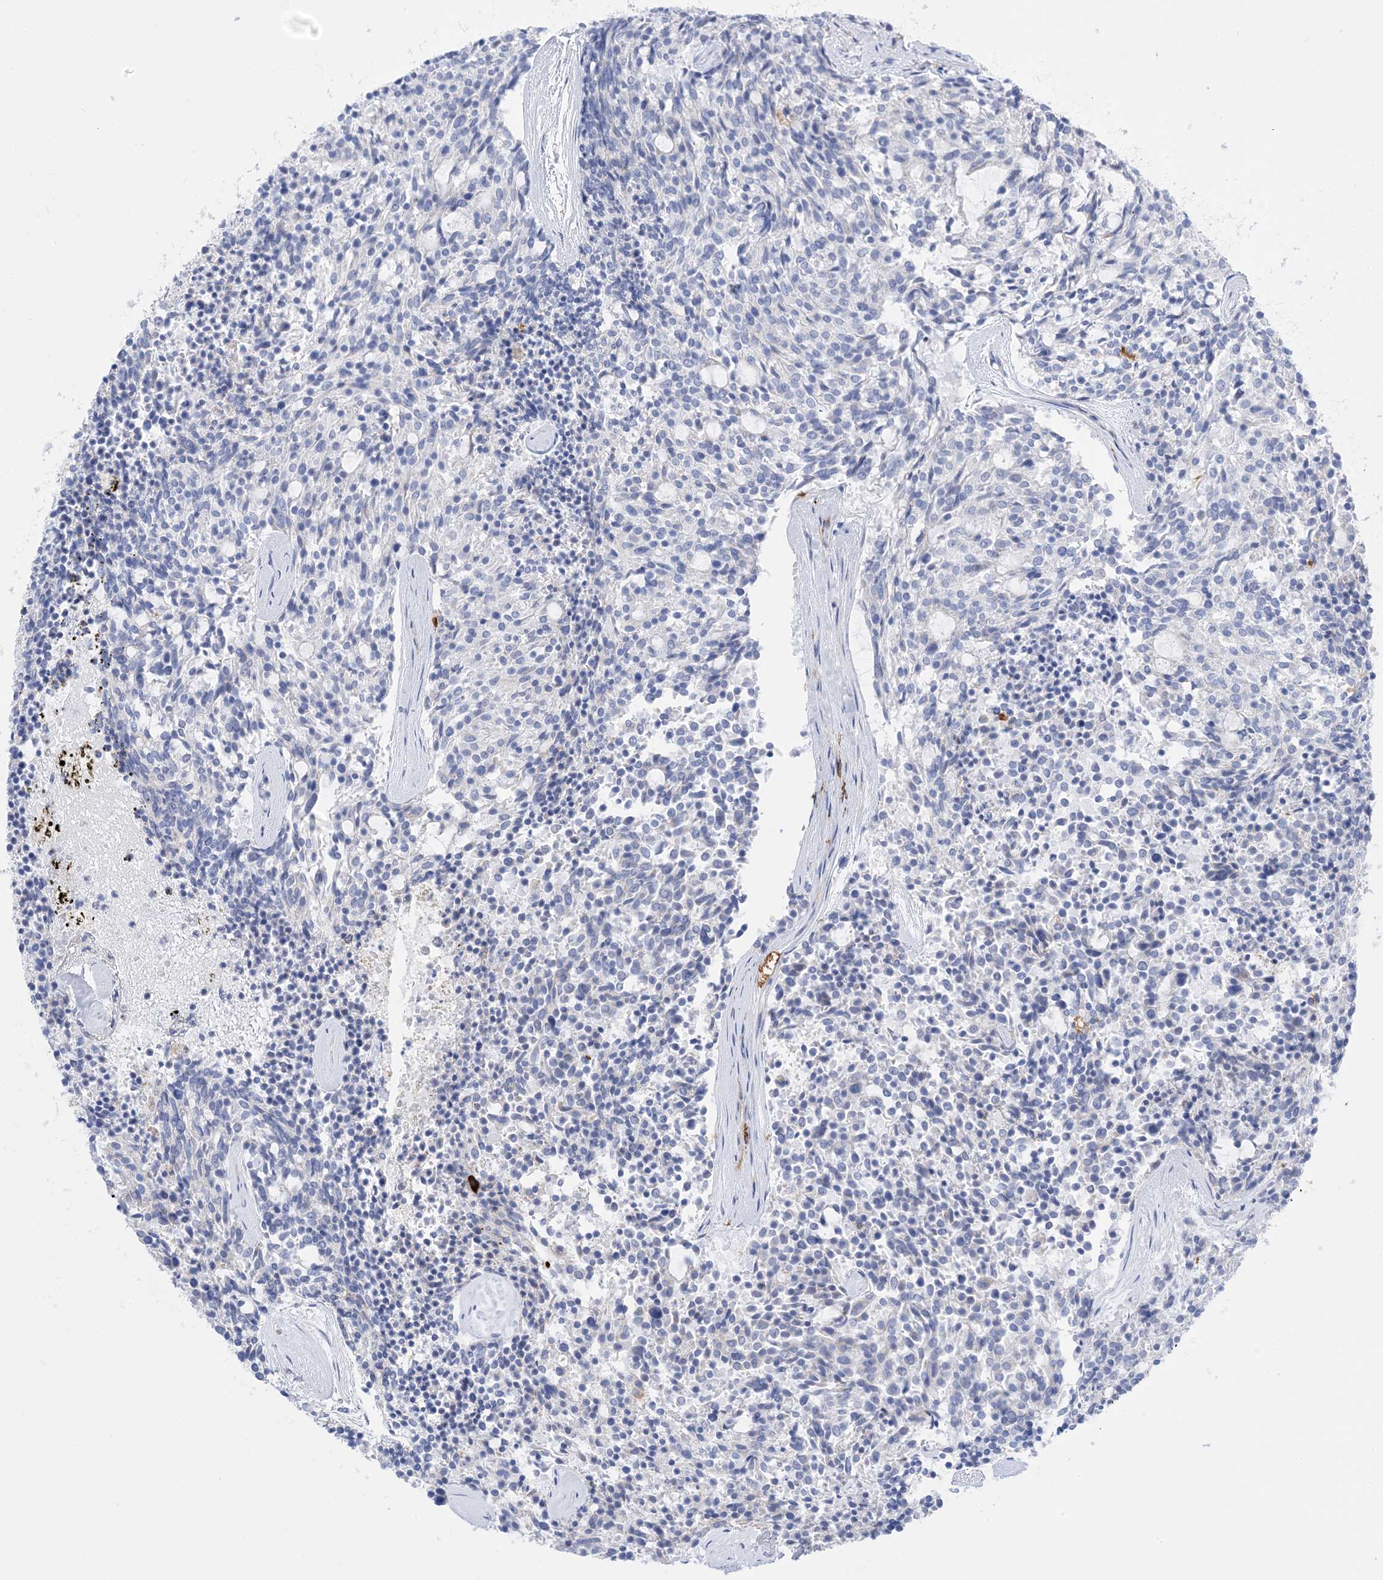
{"staining": {"intensity": "negative", "quantity": "none", "location": "none"}, "tissue": "carcinoid", "cell_type": "Tumor cells", "image_type": "cancer", "snomed": [{"axis": "morphology", "description": "Carcinoid, malignant, NOS"}, {"axis": "topography", "description": "Pancreas"}], "caption": "Protein analysis of carcinoid (malignant) displays no significant expression in tumor cells.", "gene": "DPH3", "patient": {"sex": "female", "age": 54}}